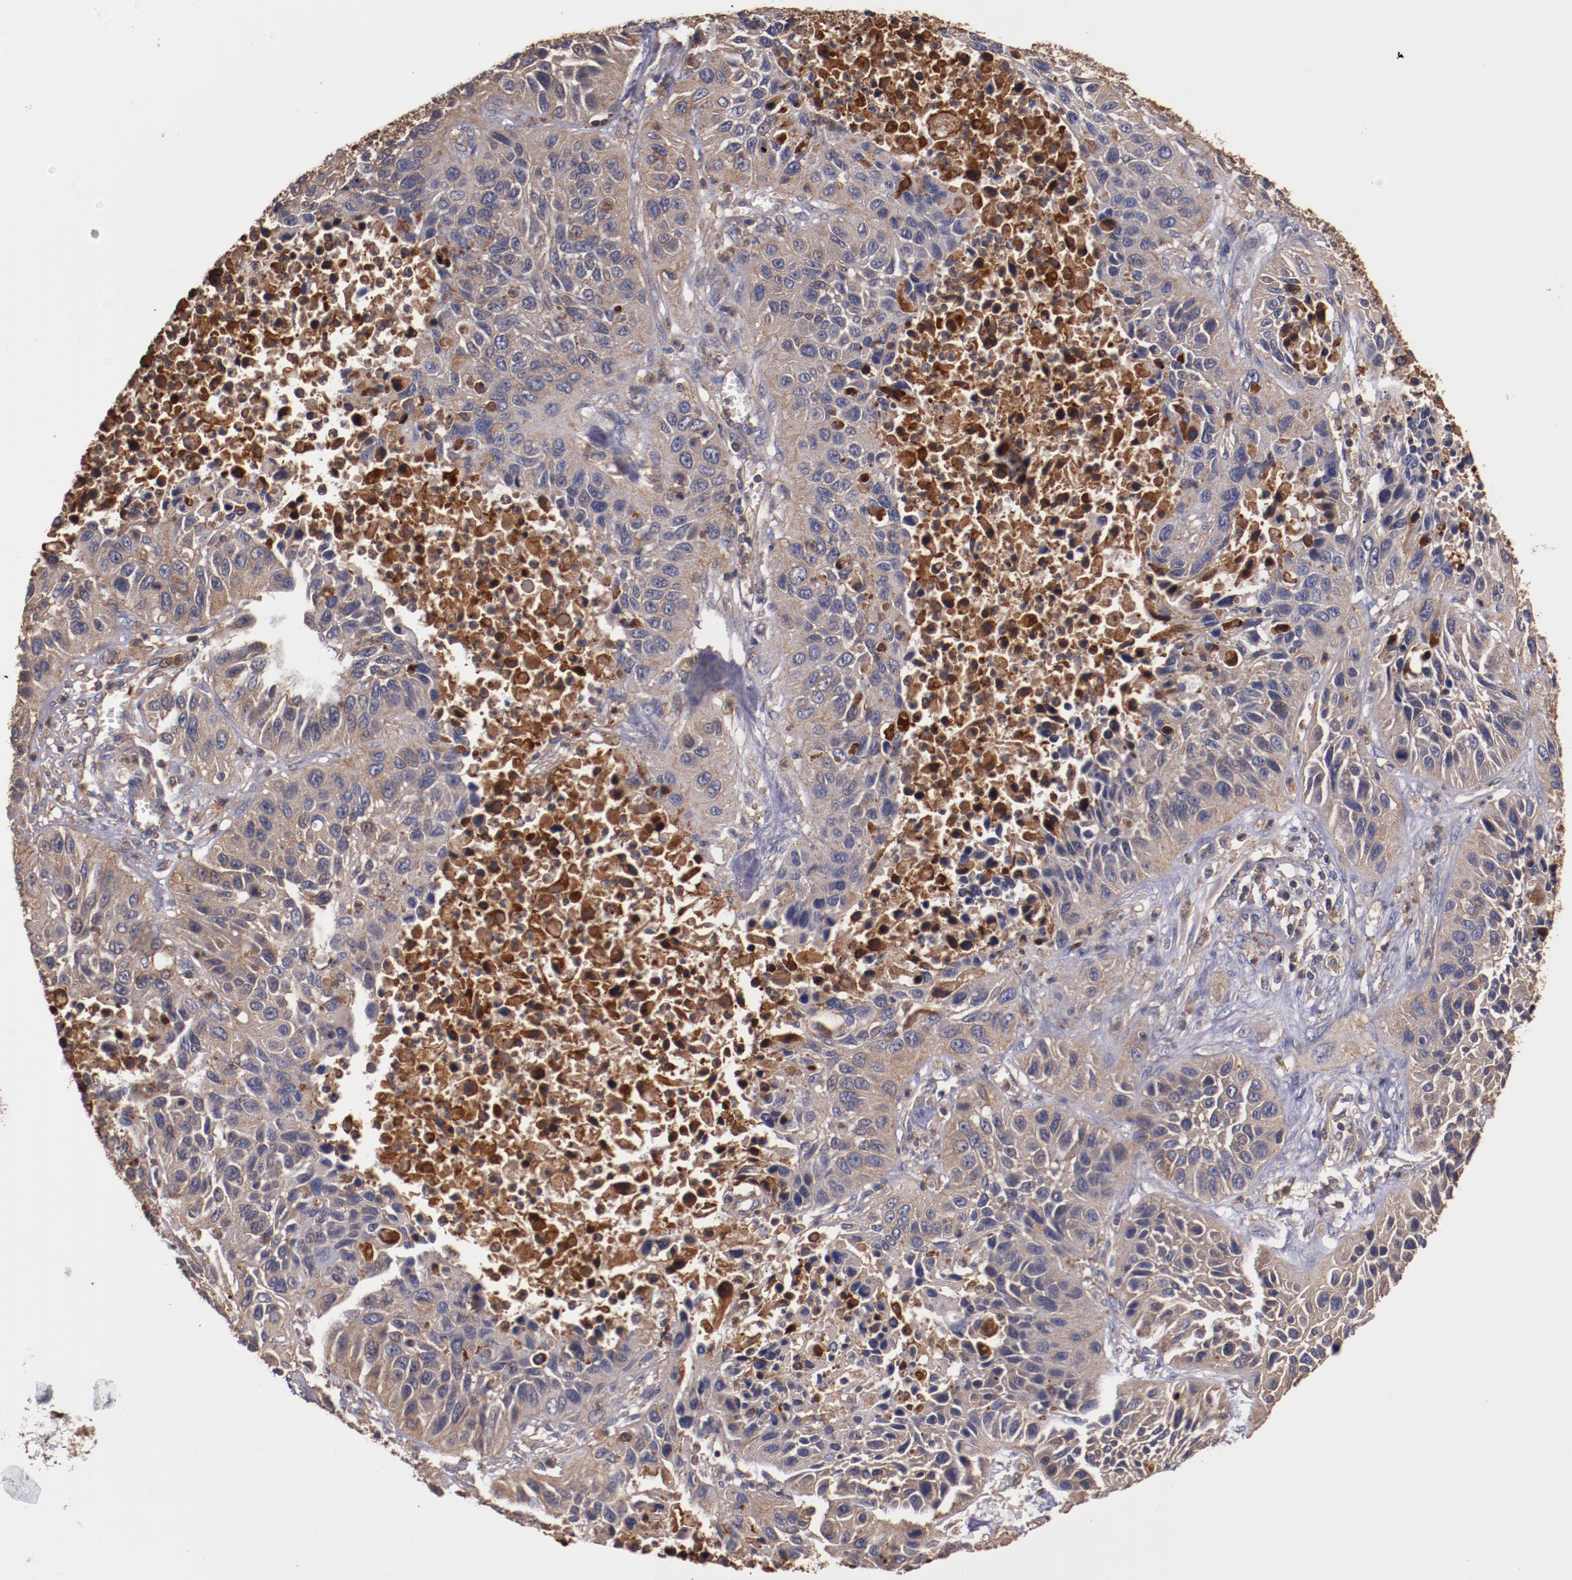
{"staining": {"intensity": "weak", "quantity": "25%-75%", "location": "cytoplasmic/membranous"}, "tissue": "lung cancer", "cell_type": "Tumor cells", "image_type": "cancer", "snomed": [{"axis": "morphology", "description": "Squamous cell carcinoma, NOS"}, {"axis": "topography", "description": "Lung"}], "caption": "There is low levels of weak cytoplasmic/membranous positivity in tumor cells of lung cancer (squamous cell carcinoma), as demonstrated by immunohistochemical staining (brown color).", "gene": "TMOD3", "patient": {"sex": "female", "age": 76}}